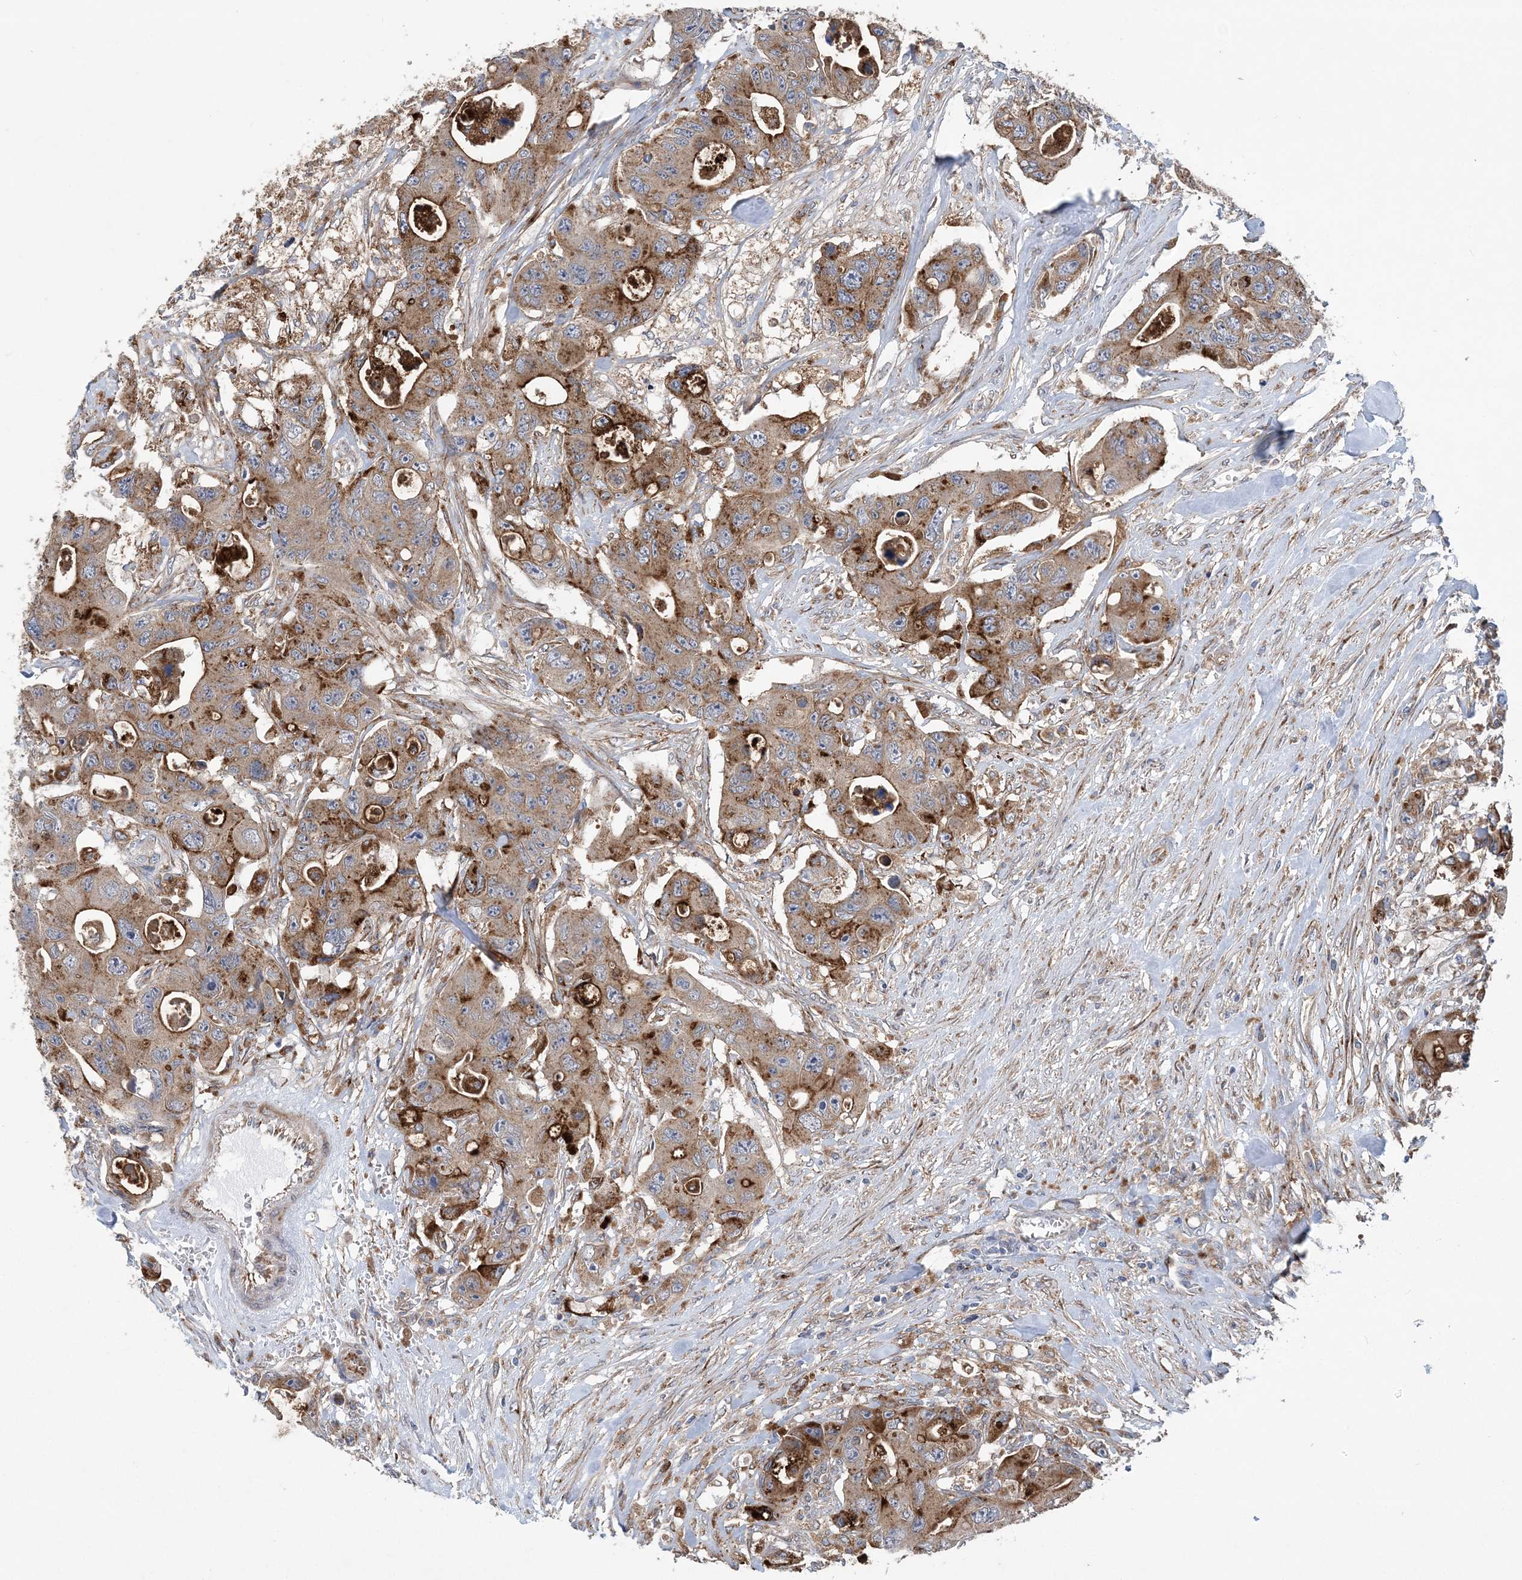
{"staining": {"intensity": "moderate", "quantity": ">75%", "location": "cytoplasmic/membranous"}, "tissue": "colorectal cancer", "cell_type": "Tumor cells", "image_type": "cancer", "snomed": [{"axis": "morphology", "description": "Adenocarcinoma, NOS"}, {"axis": "topography", "description": "Colon"}], "caption": "A high-resolution histopathology image shows immunohistochemistry (IHC) staining of colorectal cancer, which exhibits moderate cytoplasmic/membranous staining in about >75% of tumor cells.", "gene": "PTTG1IP", "patient": {"sex": "female", "age": 46}}